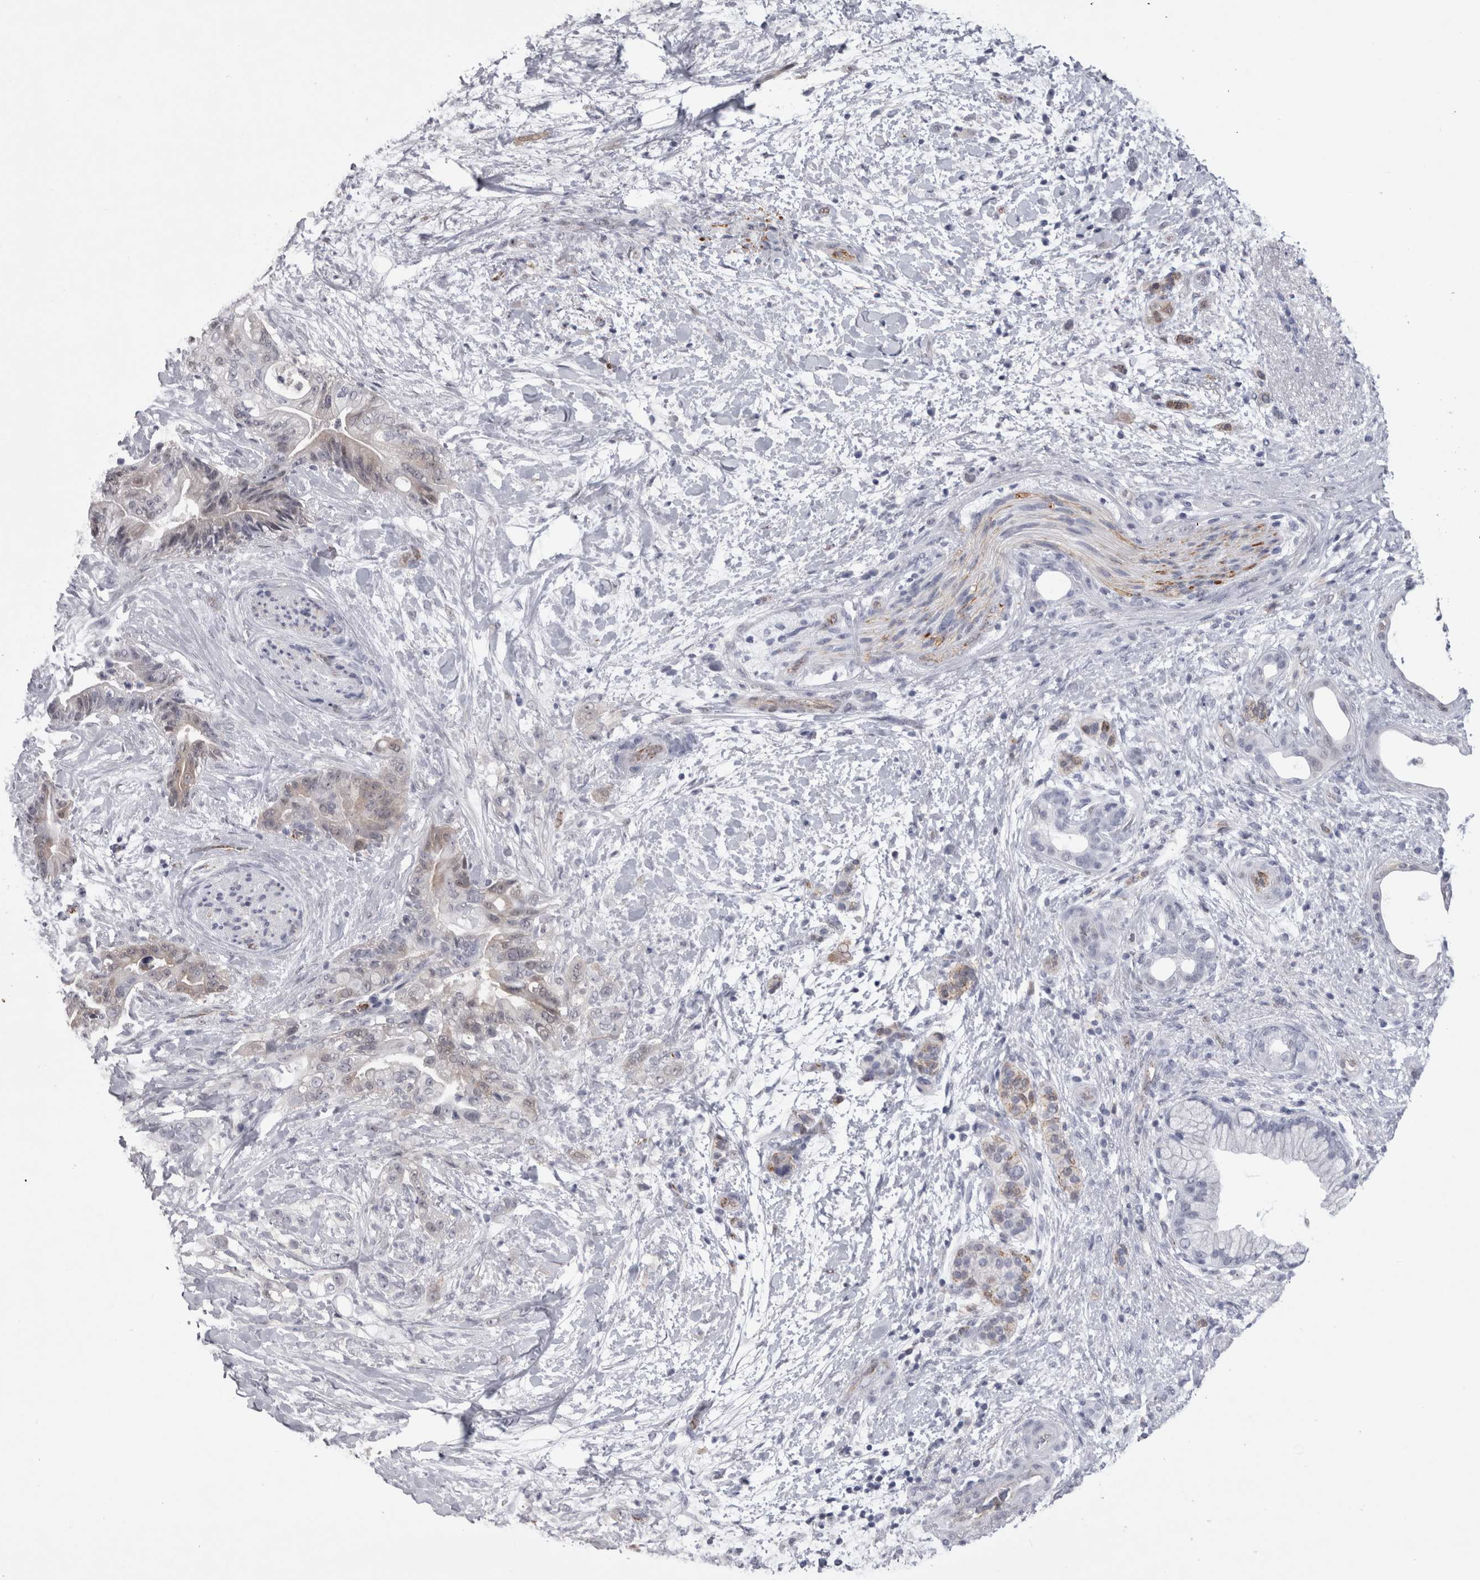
{"staining": {"intensity": "weak", "quantity": "<25%", "location": "cytoplasmic/membranous"}, "tissue": "pancreatic cancer", "cell_type": "Tumor cells", "image_type": "cancer", "snomed": [{"axis": "morphology", "description": "Adenocarcinoma, NOS"}, {"axis": "topography", "description": "Pancreas"}], "caption": "DAB immunohistochemical staining of pancreatic adenocarcinoma shows no significant expression in tumor cells.", "gene": "ACOT7", "patient": {"sex": "male", "age": 59}}